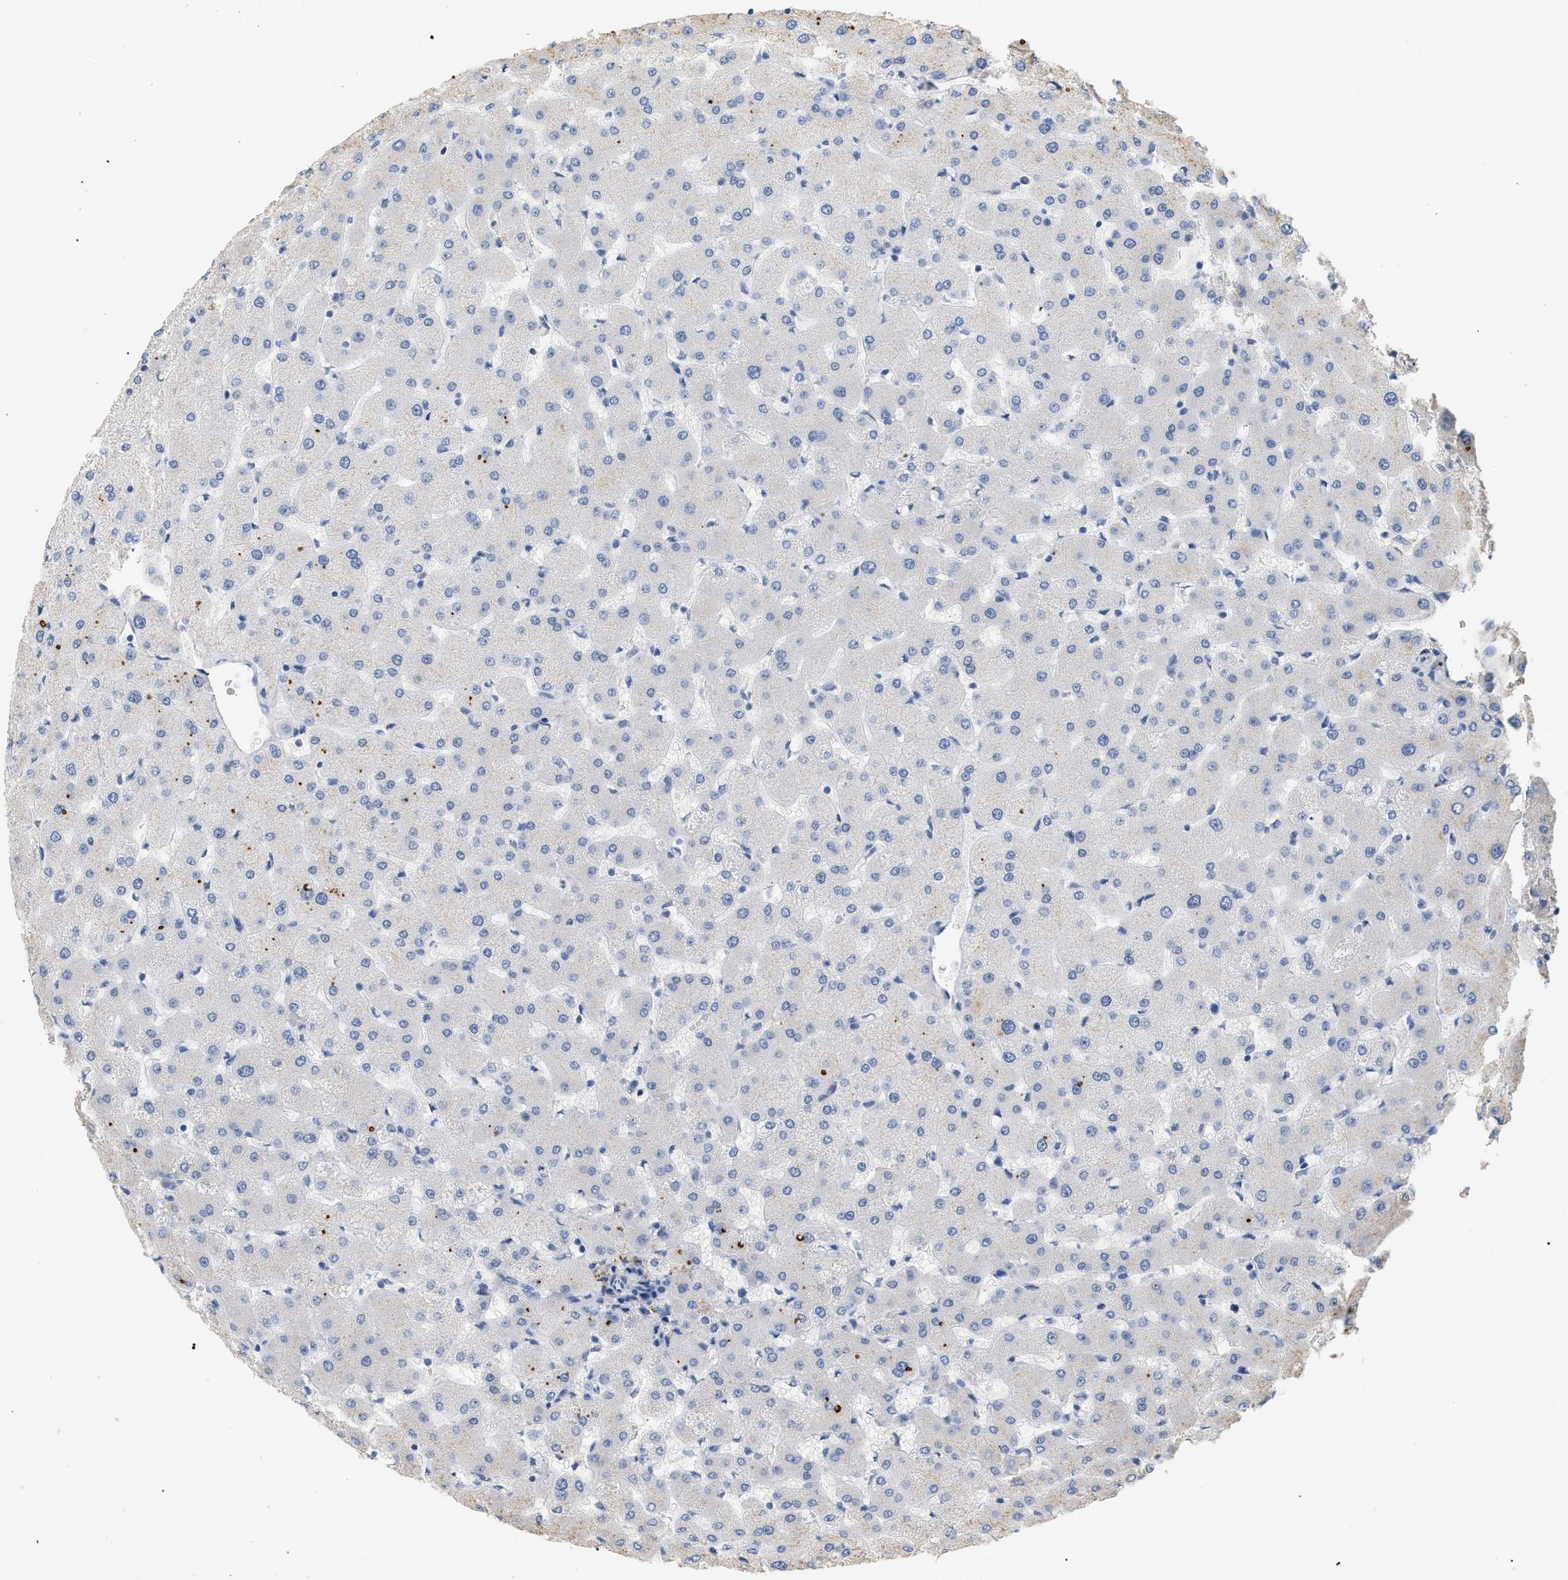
{"staining": {"intensity": "negative", "quantity": "none", "location": "none"}, "tissue": "liver", "cell_type": "Cholangiocytes", "image_type": "normal", "snomed": [{"axis": "morphology", "description": "Normal tissue, NOS"}, {"axis": "topography", "description": "Liver"}], "caption": "Immunohistochemical staining of benign human liver shows no significant staining in cholangiocytes.", "gene": "CFH", "patient": {"sex": "female", "age": 63}}